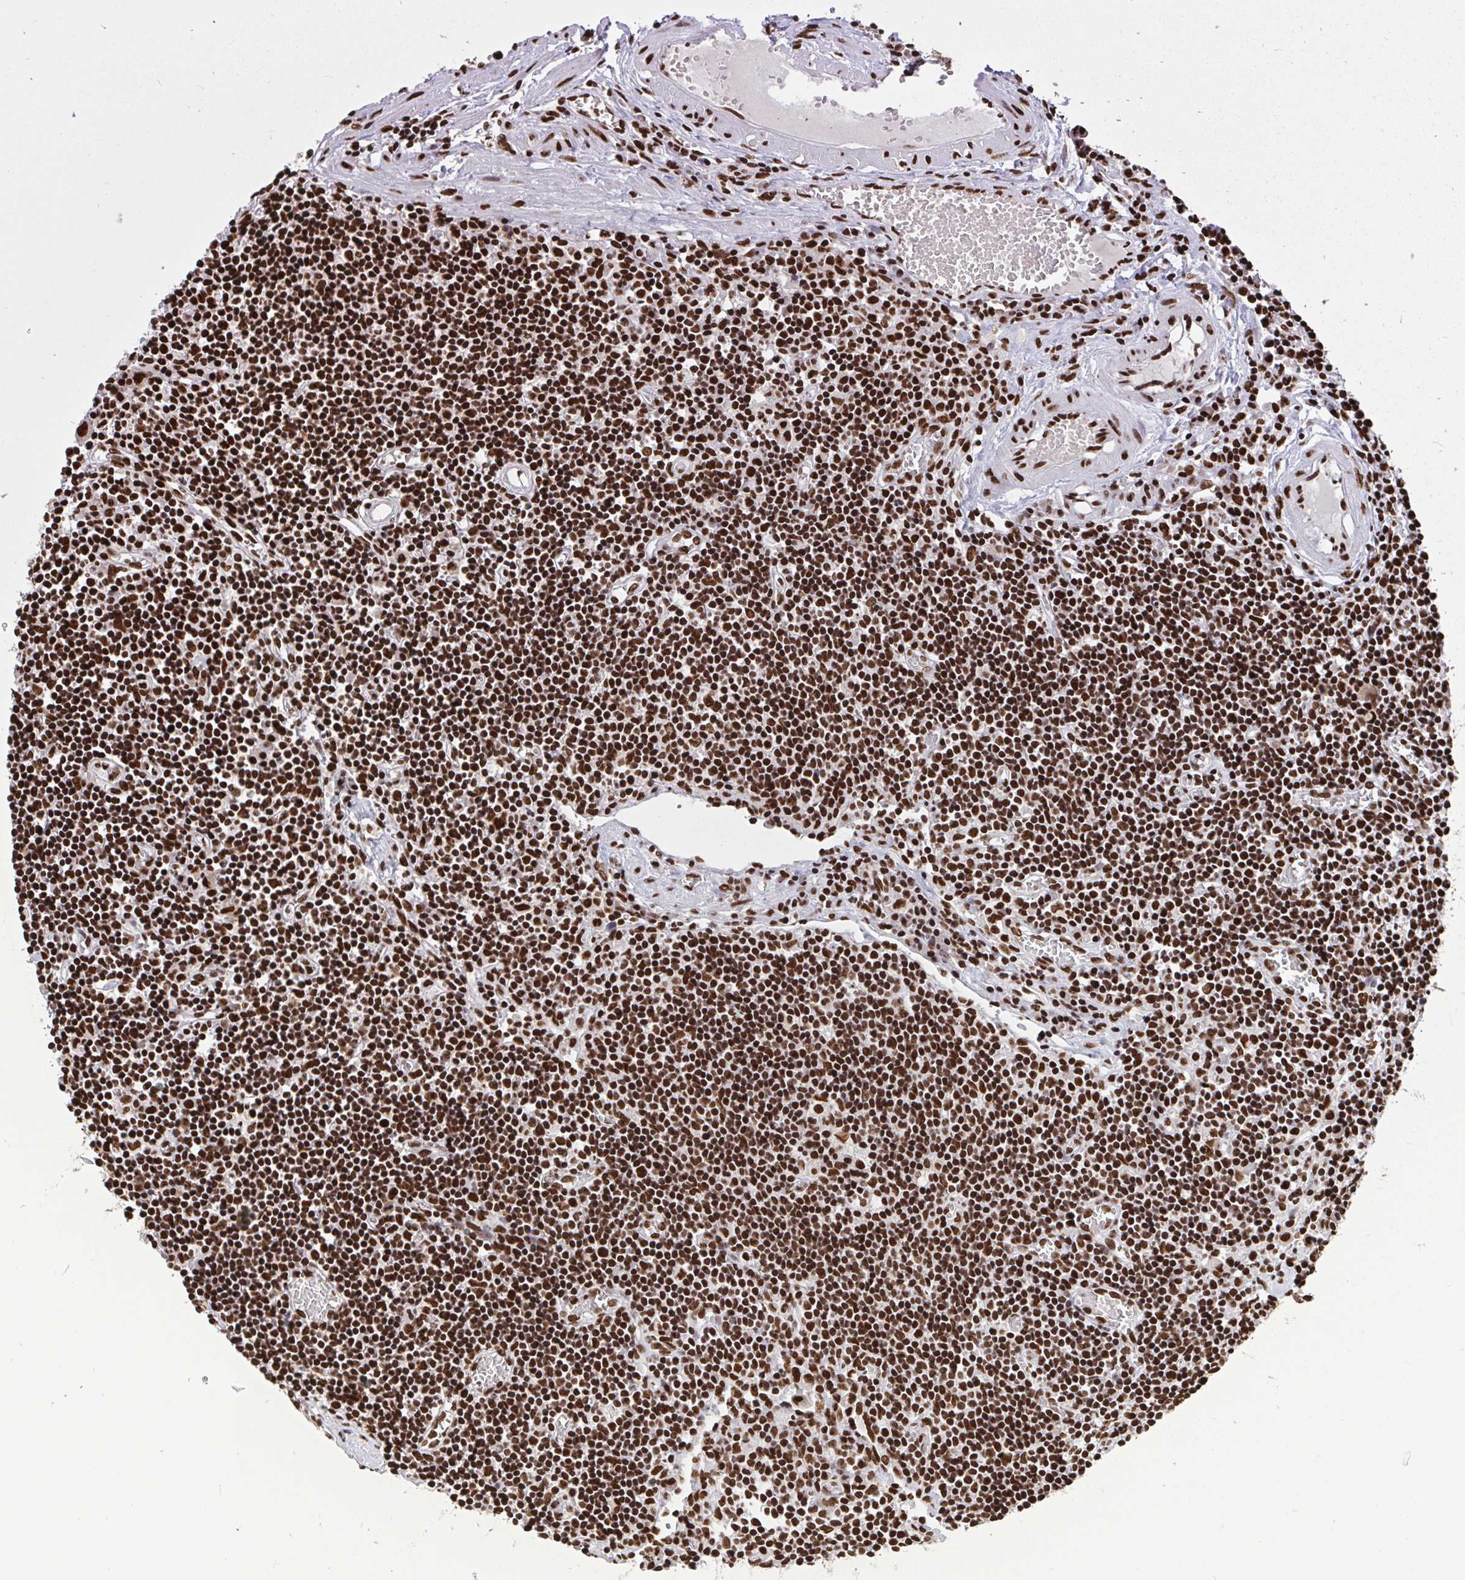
{"staining": {"intensity": "strong", "quantity": ">75%", "location": "nuclear"}, "tissue": "lymph node", "cell_type": "Germinal center cells", "image_type": "normal", "snomed": [{"axis": "morphology", "description": "Normal tissue, NOS"}, {"axis": "topography", "description": "Lymph node"}], "caption": "Immunohistochemical staining of benign human lymph node reveals >75% levels of strong nuclear protein expression in about >75% of germinal center cells.", "gene": "ENSG00000268083", "patient": {"sex": "male", "age": 66}}